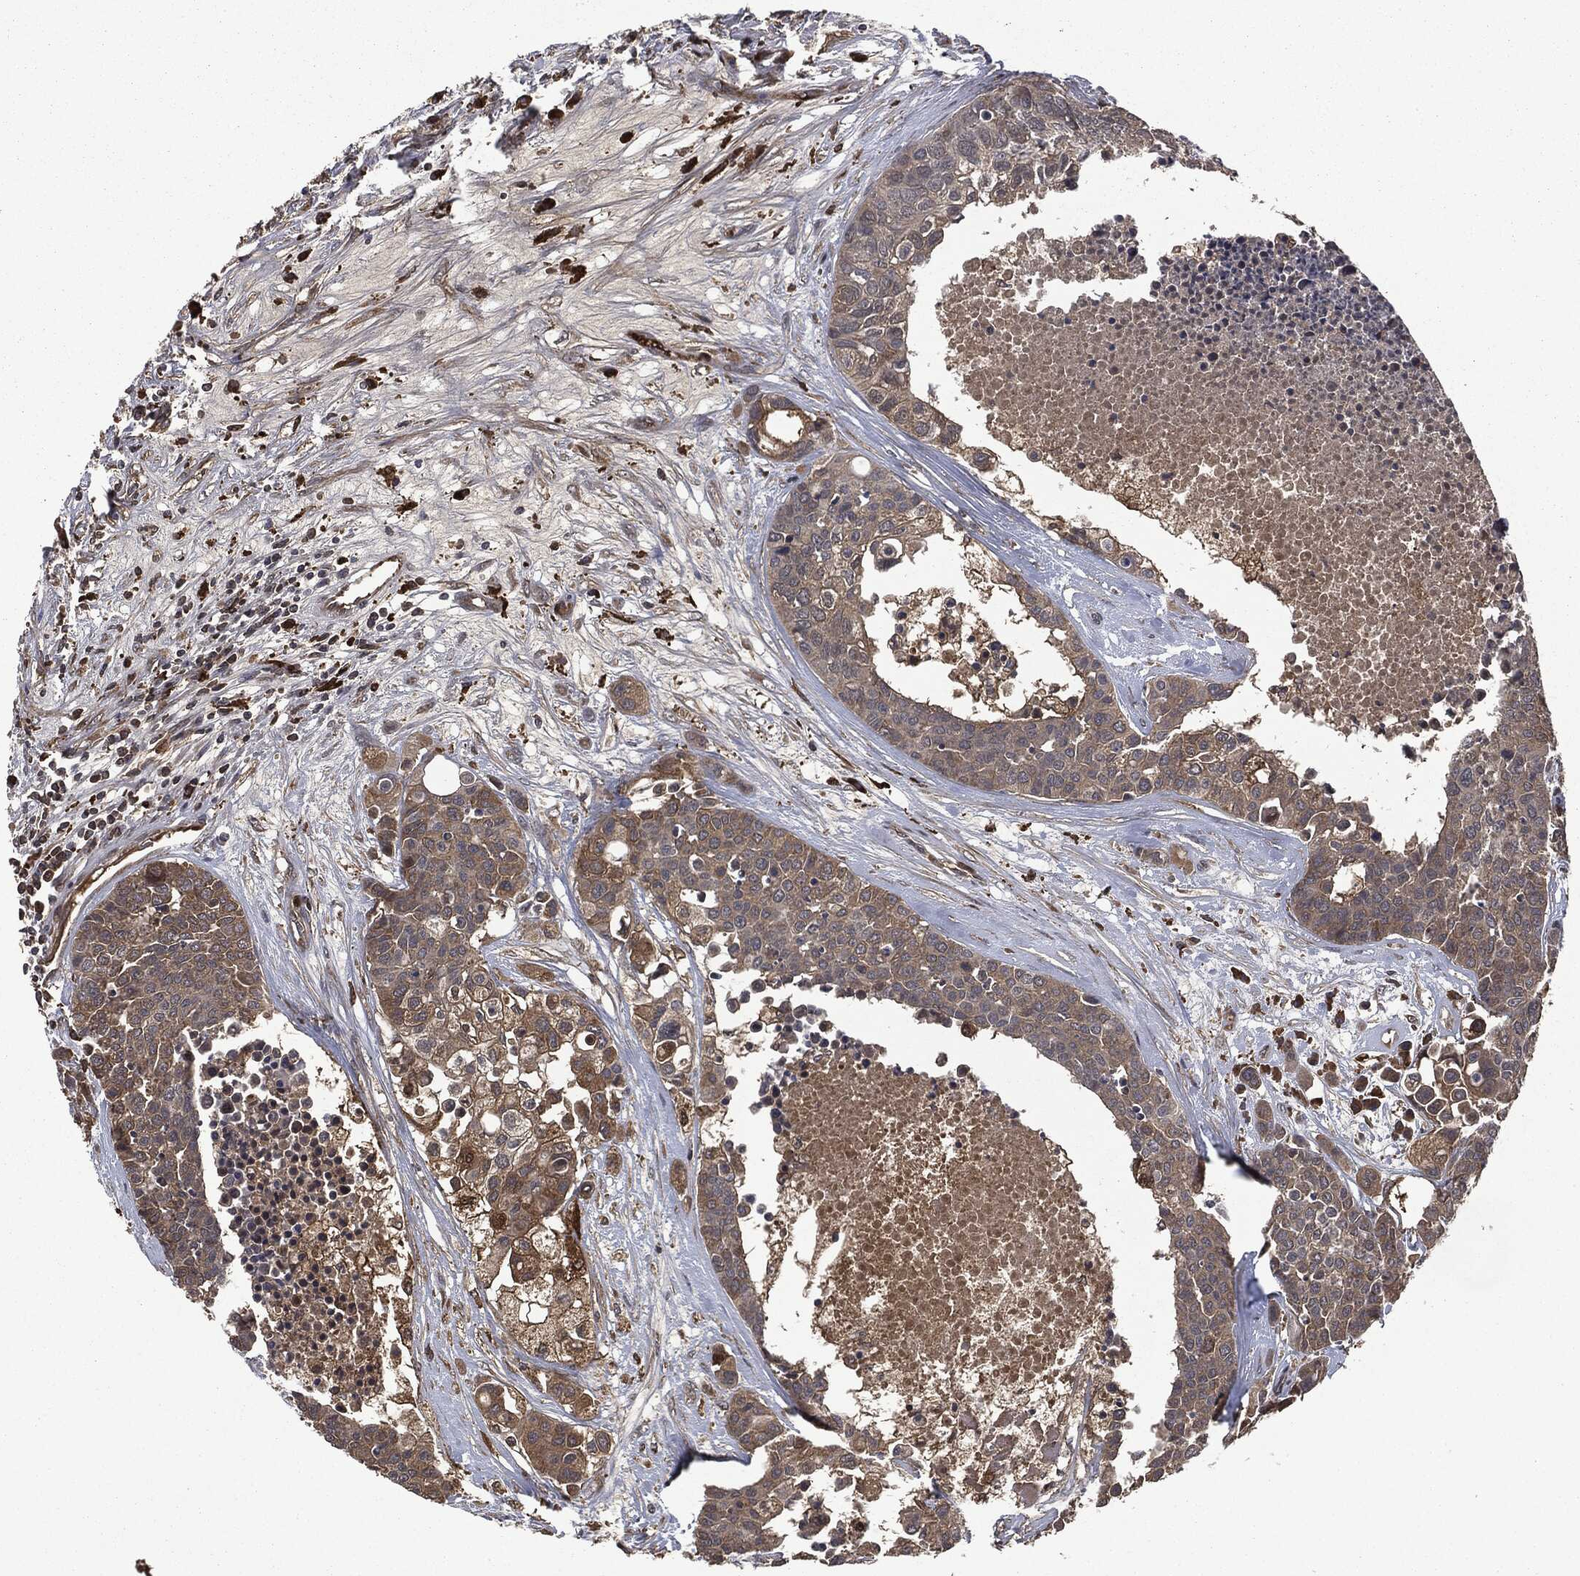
{"staining": {"intensity": "weak", "quantity": "25%-75%", "location": "cytoplasmic/membranous"}, "tissue": "carcinoid", "cell_type": "Tumor cells", "image_type": "cancer", "snomed": [{"axis": "morphology", "description": "Carcinoid, malignant, NOS"}, {"axis": "topography", "description": "Colon"}], "caption": "A high-resolution histopathology image shows IHC staining of carcinoid (malignant), which shows weak cytoplasmic/membranous positivity in about 25%-75% of tumor cells.", "gene": "CRABP2", "patient": {"sex": "male", "age": 81}}